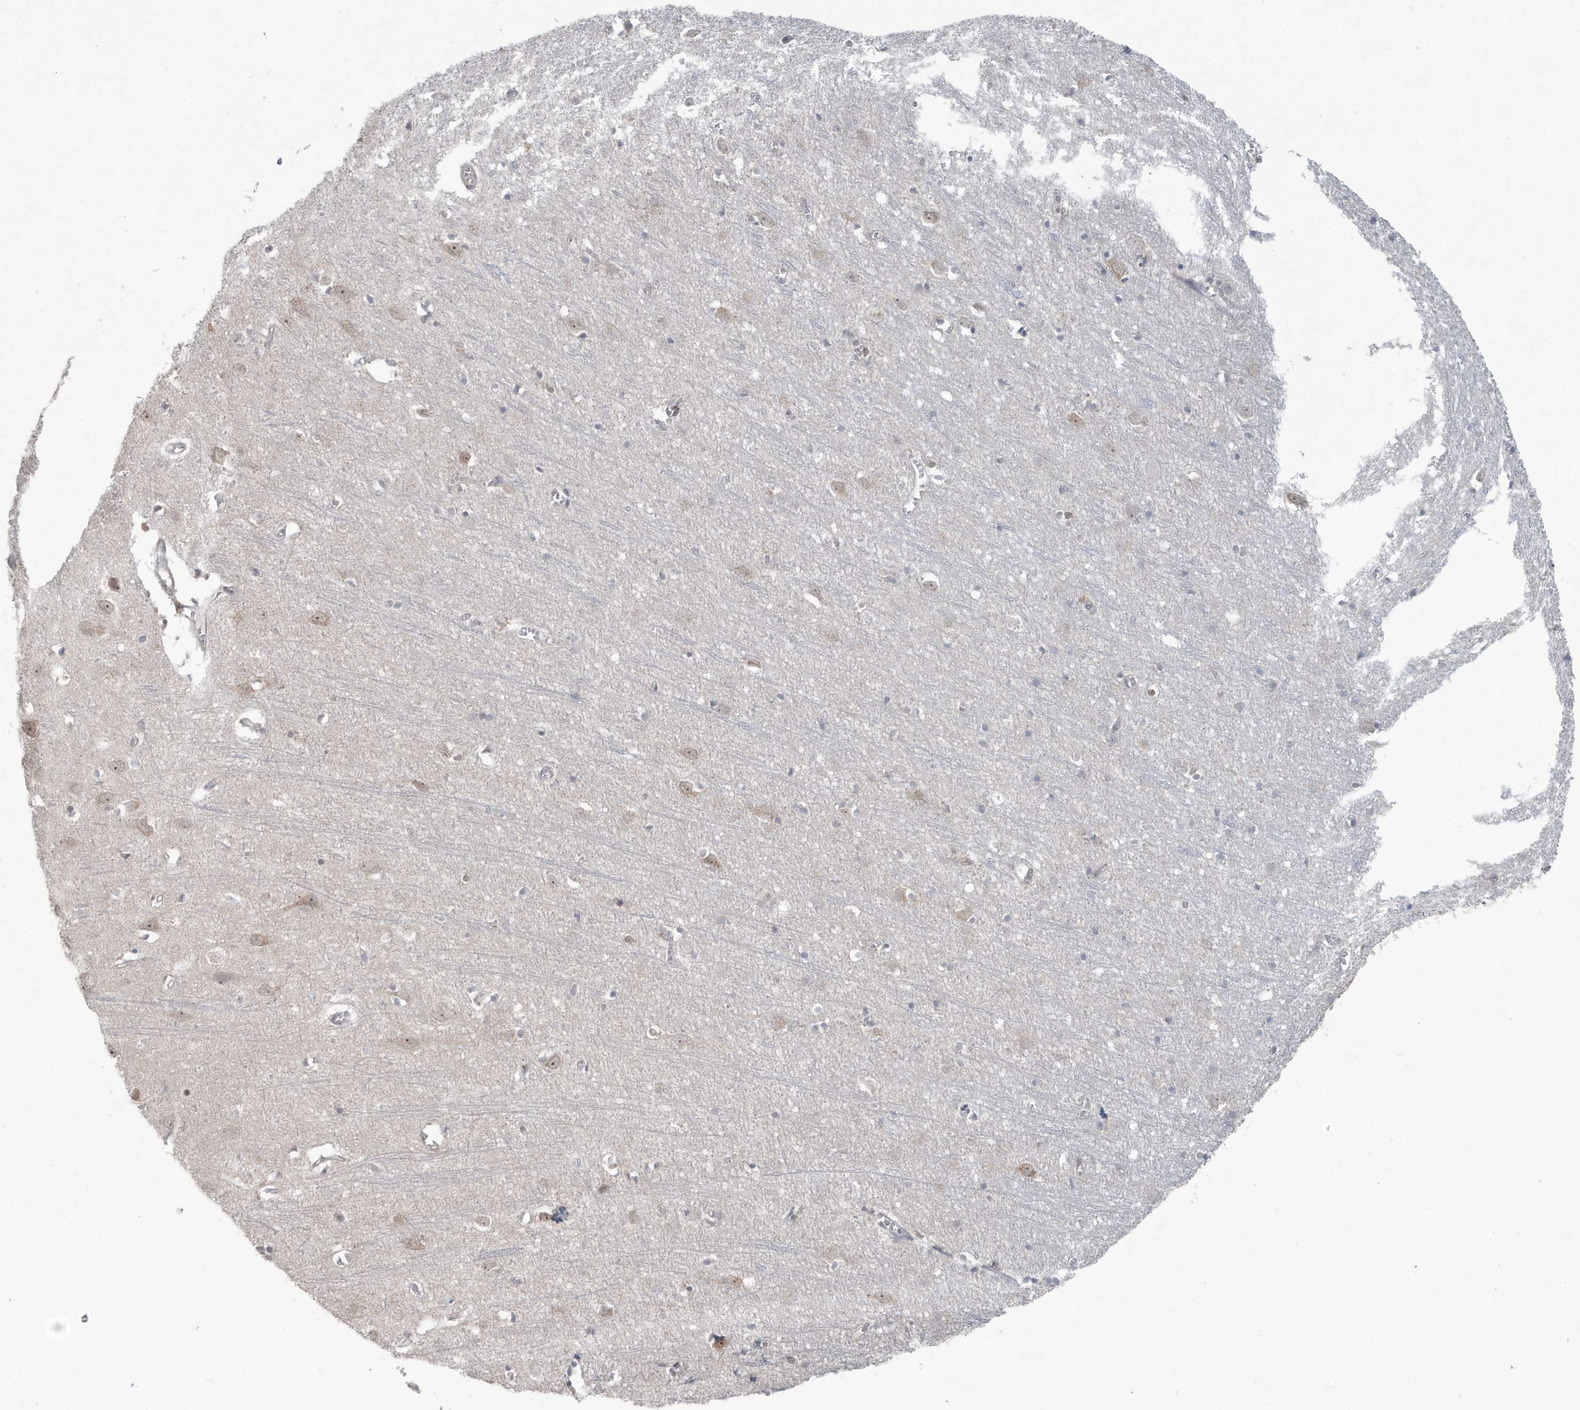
{"staining": {"intensity": "negative", "quantity": "none", "location": "none"}, "tissue": "cerebral cortex", "cell_type": "Endothelial cells", "image_type": "normal", "snomed": [{"axis": "morphology", "description": "Normal tissue, NOS"}, {"axis": "topography", "description": "Cerebral cortex"}], "caption": "Photomicrograph shows no protein expression in endothelial cells of benign cerebral cortex.", "gene": "C1orf52", "patient": {"sex": "female", "age": 64}}